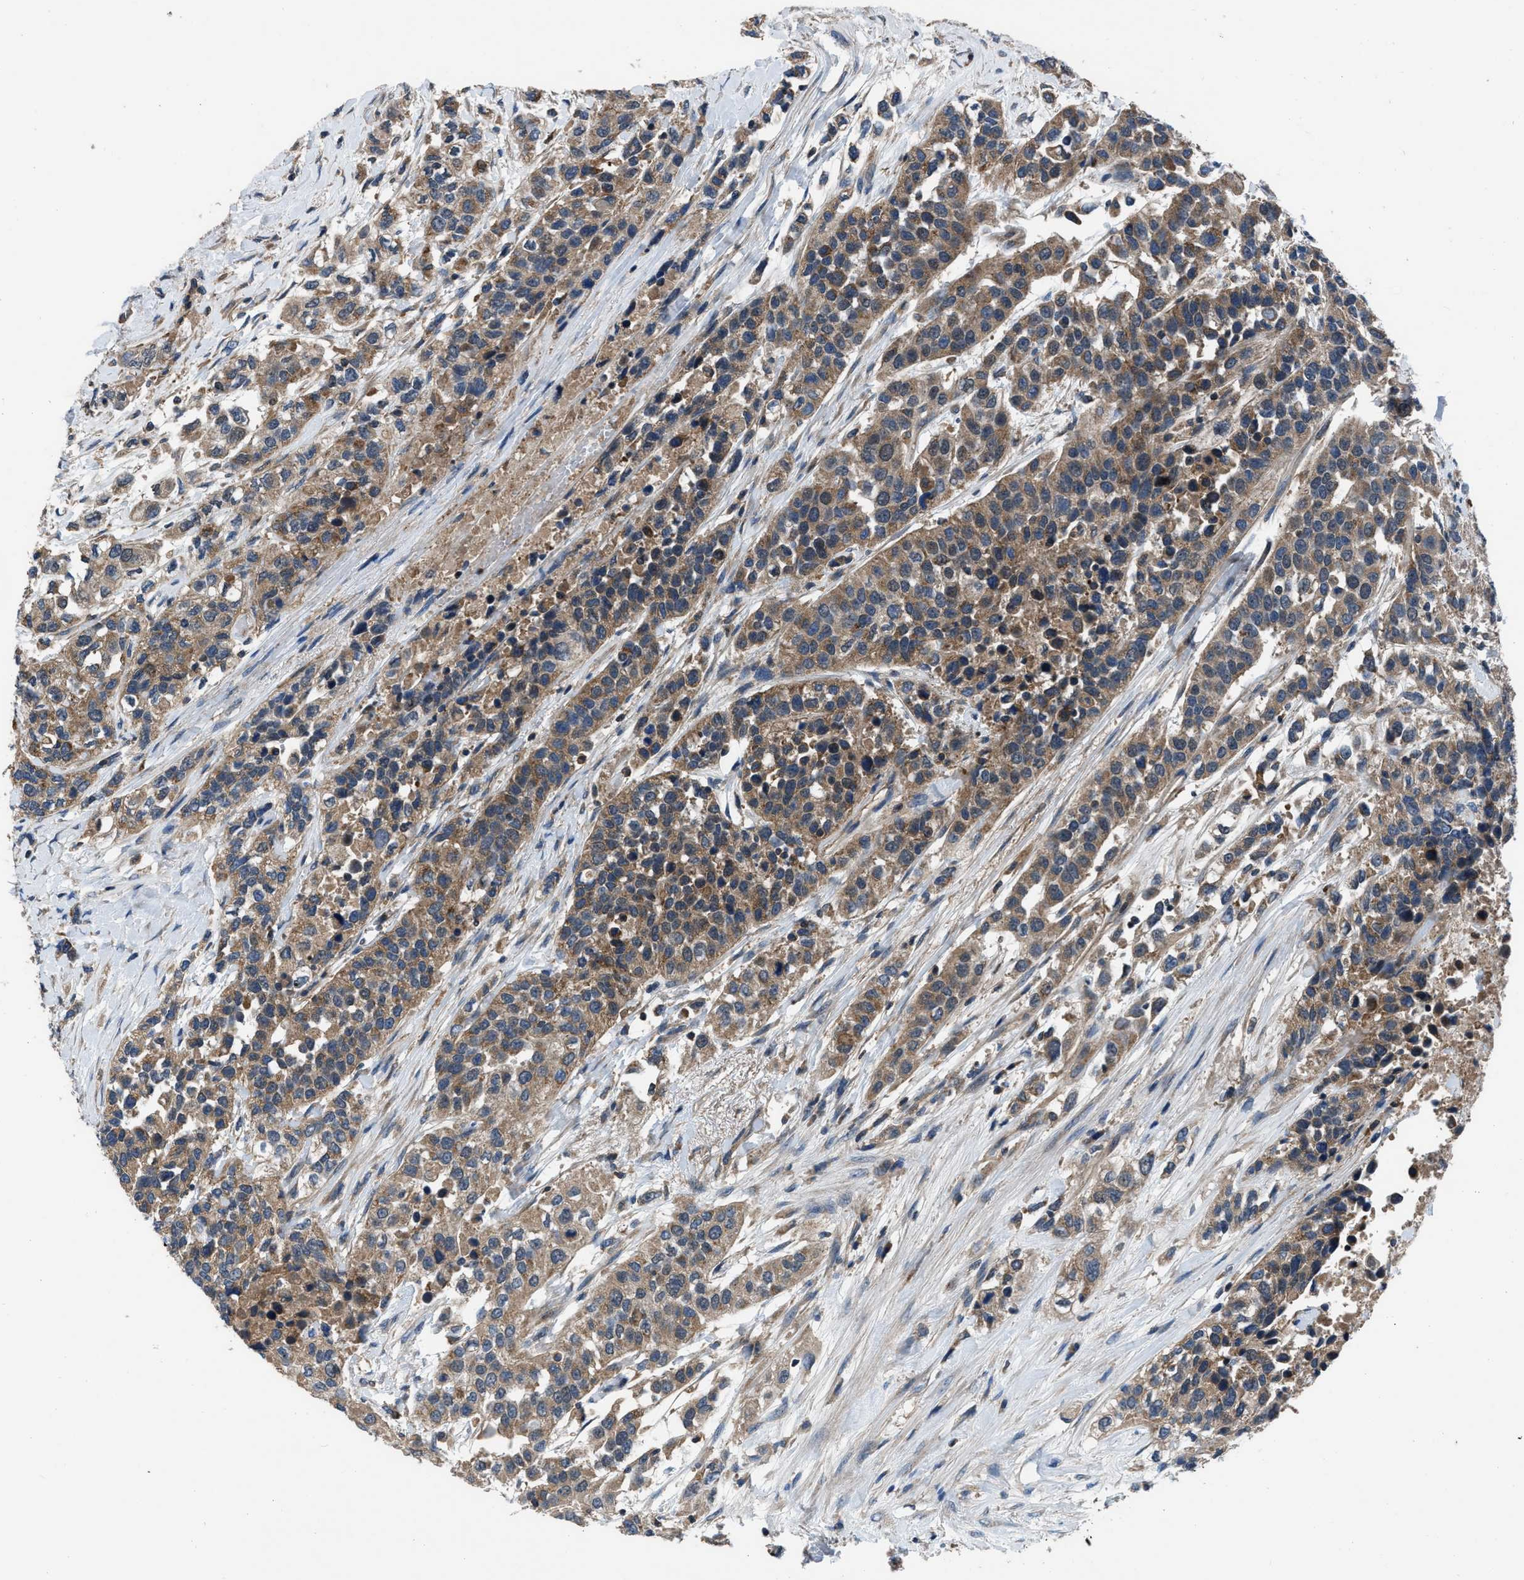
{"staining": {"intensity": "moderate", "quantity": ">75%", "location": "cytoplasmic/membranous"}, "tissue": "urothelial cancer", "cell_type": "Tumor cells", "image_type": "cancer", "snomed": [{"axis": "morphology", "description": "Urothelial carcinoma, High grade"}, {"axis": "topography", "description": "Urinary bladder"}], "caption": "Immunohistochemistry (DAB) staining of high-grade urothelial carcinoma reveals moderate cytoplasmic/membranous protein expression in approximately >75% of tumor cells.", "gene": "USP25", "patient": {"sex": "female", "age": 80}}